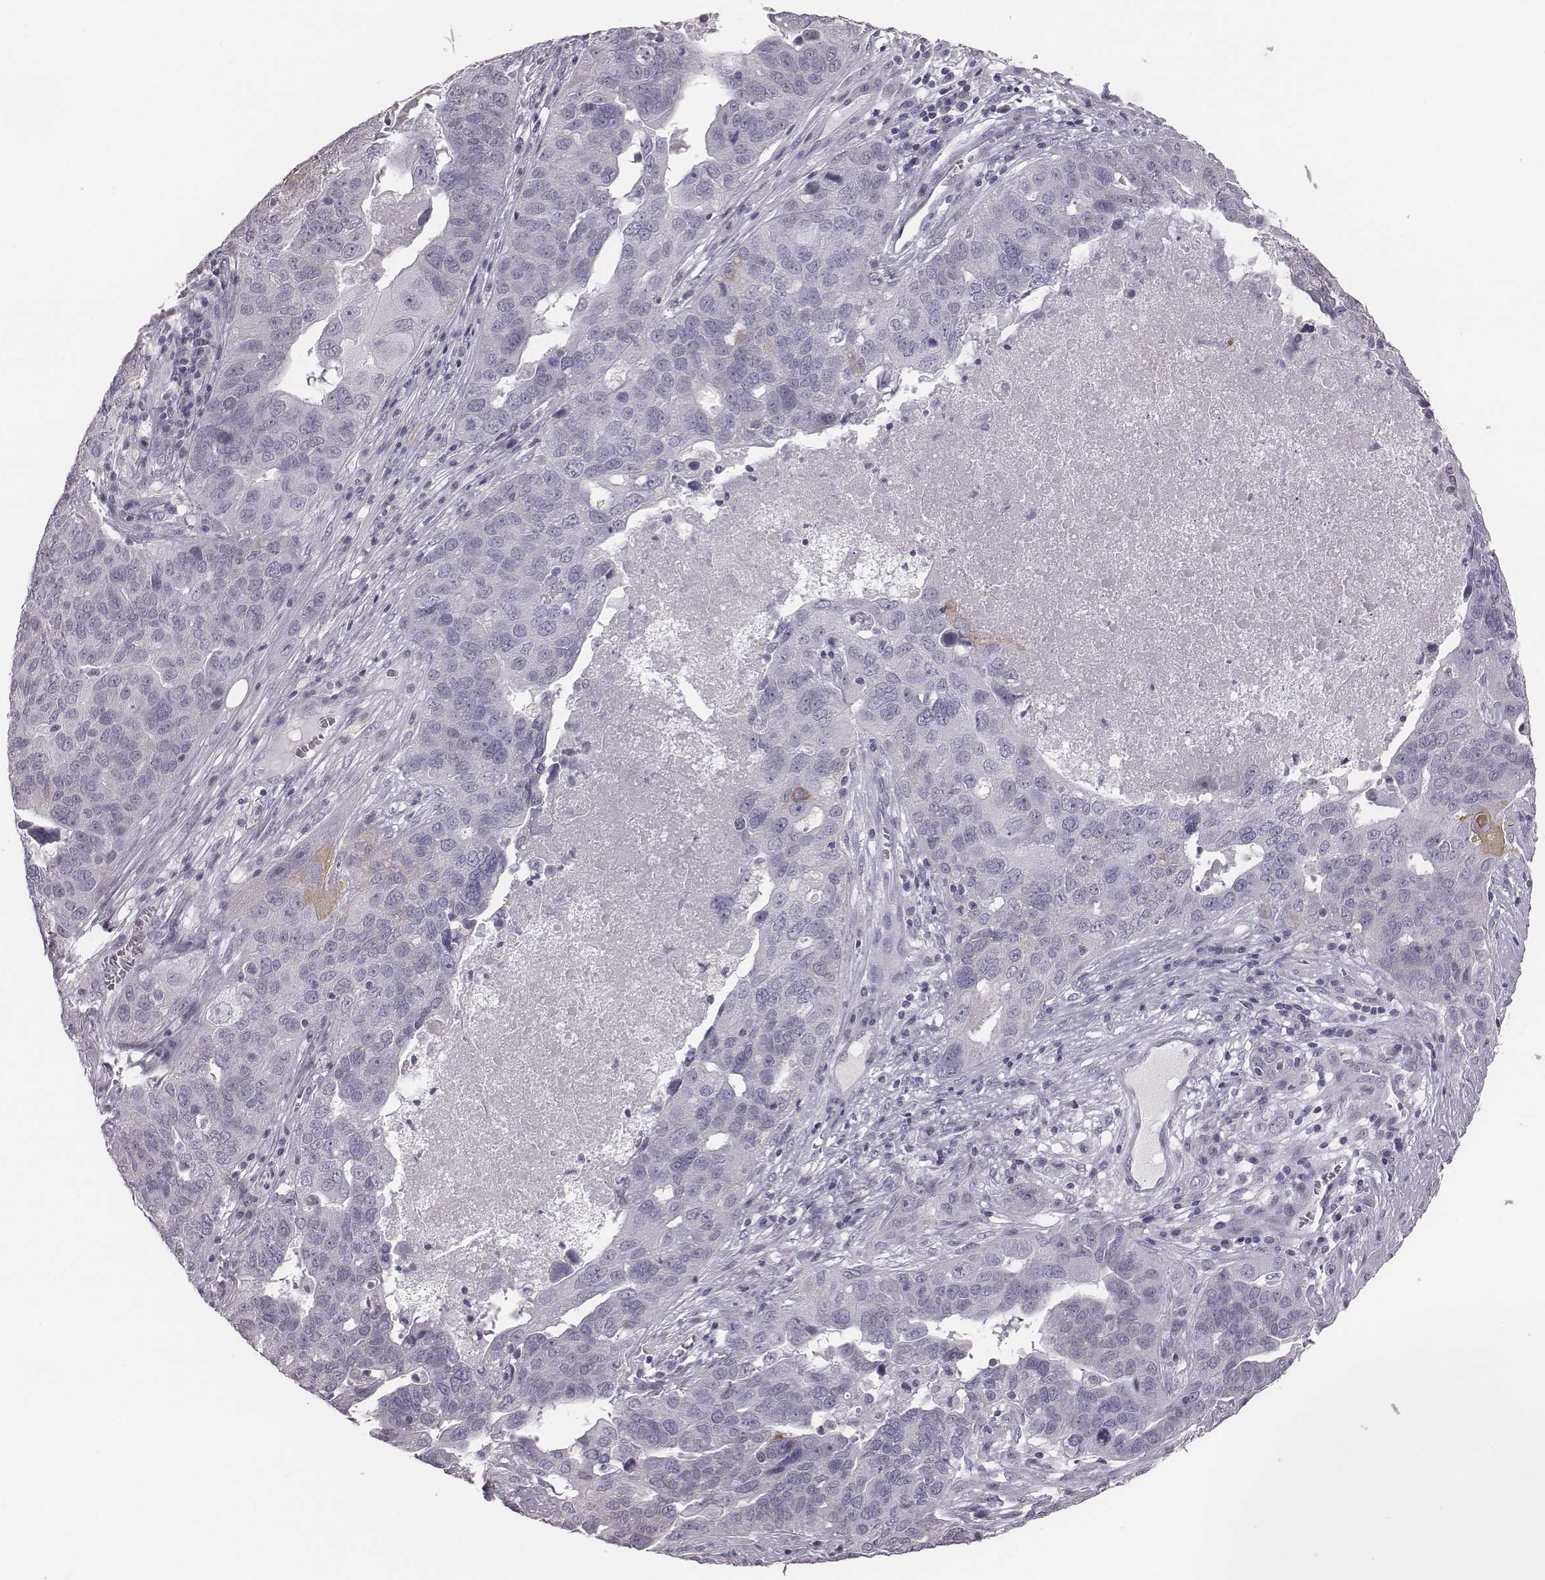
{"staining": {"intensity": "negative", "quantity": "none", "location": "none"}, "tissue": "ovarian cancer", "cell_type": "Tumor cells", "image_type": "cancer", "snomed": [{"axis": "morphology", "description": "Carcinoma, endometroid"}, {"axis": "topography", "description": "Soft tissue"}, {"axis": "topography", "description": "Ovary"}], "caption": "Tumor cells show no significant staining in ovarian cancer.", "gene": "C6orf58", "patient": {"sex": "female", "age": 52}}